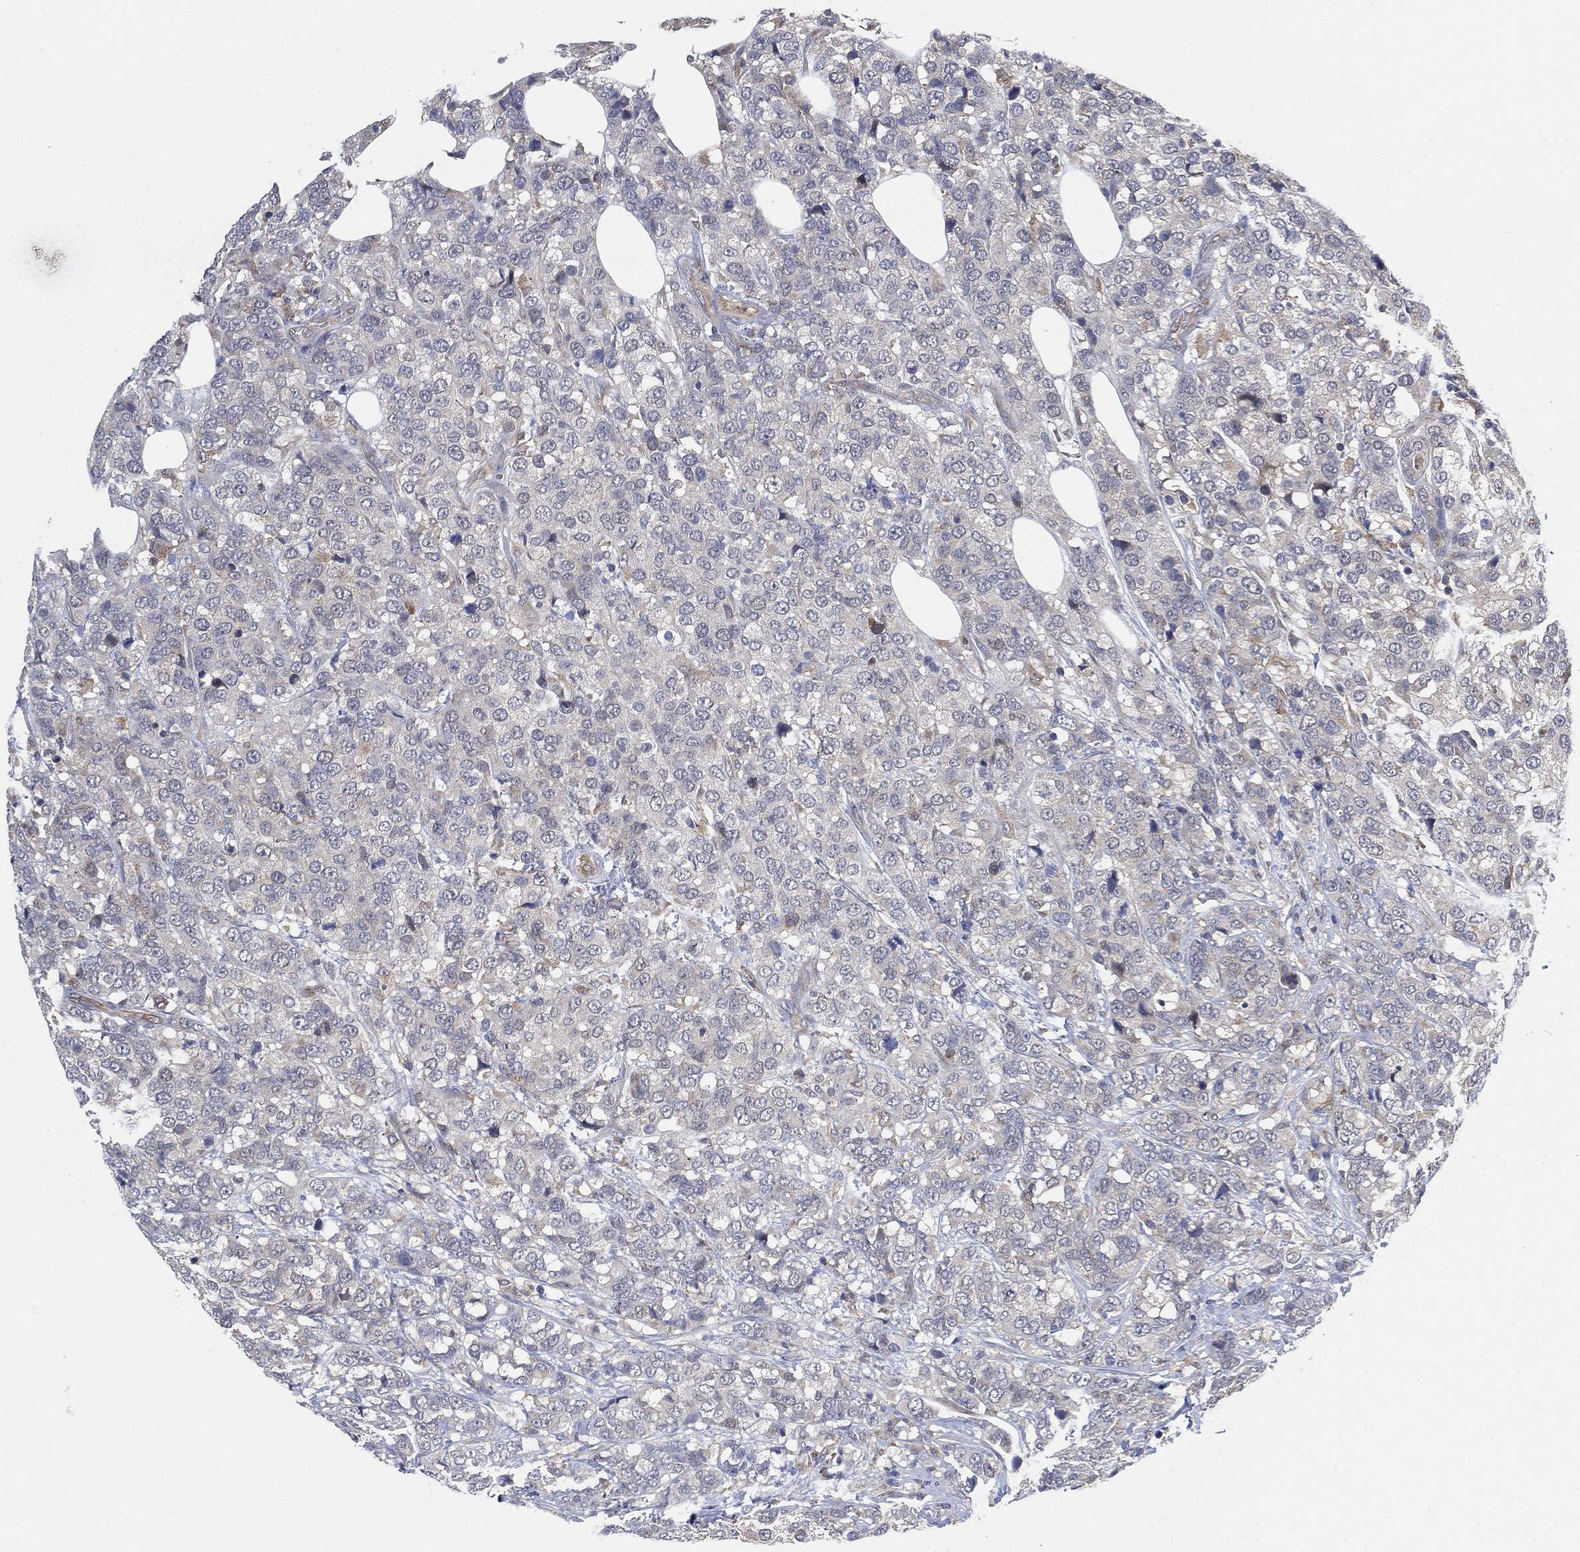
{"staining": {"intensity": "negative", "quantity": "none", "location": "none"}, "tissue": "breast cancer", "cell_type": "Tumor cells", "image_type": "cancer", "snomed": [{"axis": "morphology", "description": "Lobular carcinoma"}, {"axis": "topography", "description": "Breast"}], "caption": "The immunohistochemistry micrograph has no significant staining in tumor cells of breast lobular carcinoma tissue.", "gene": "FES", "patient": {"sex": "female", "age": 59}}